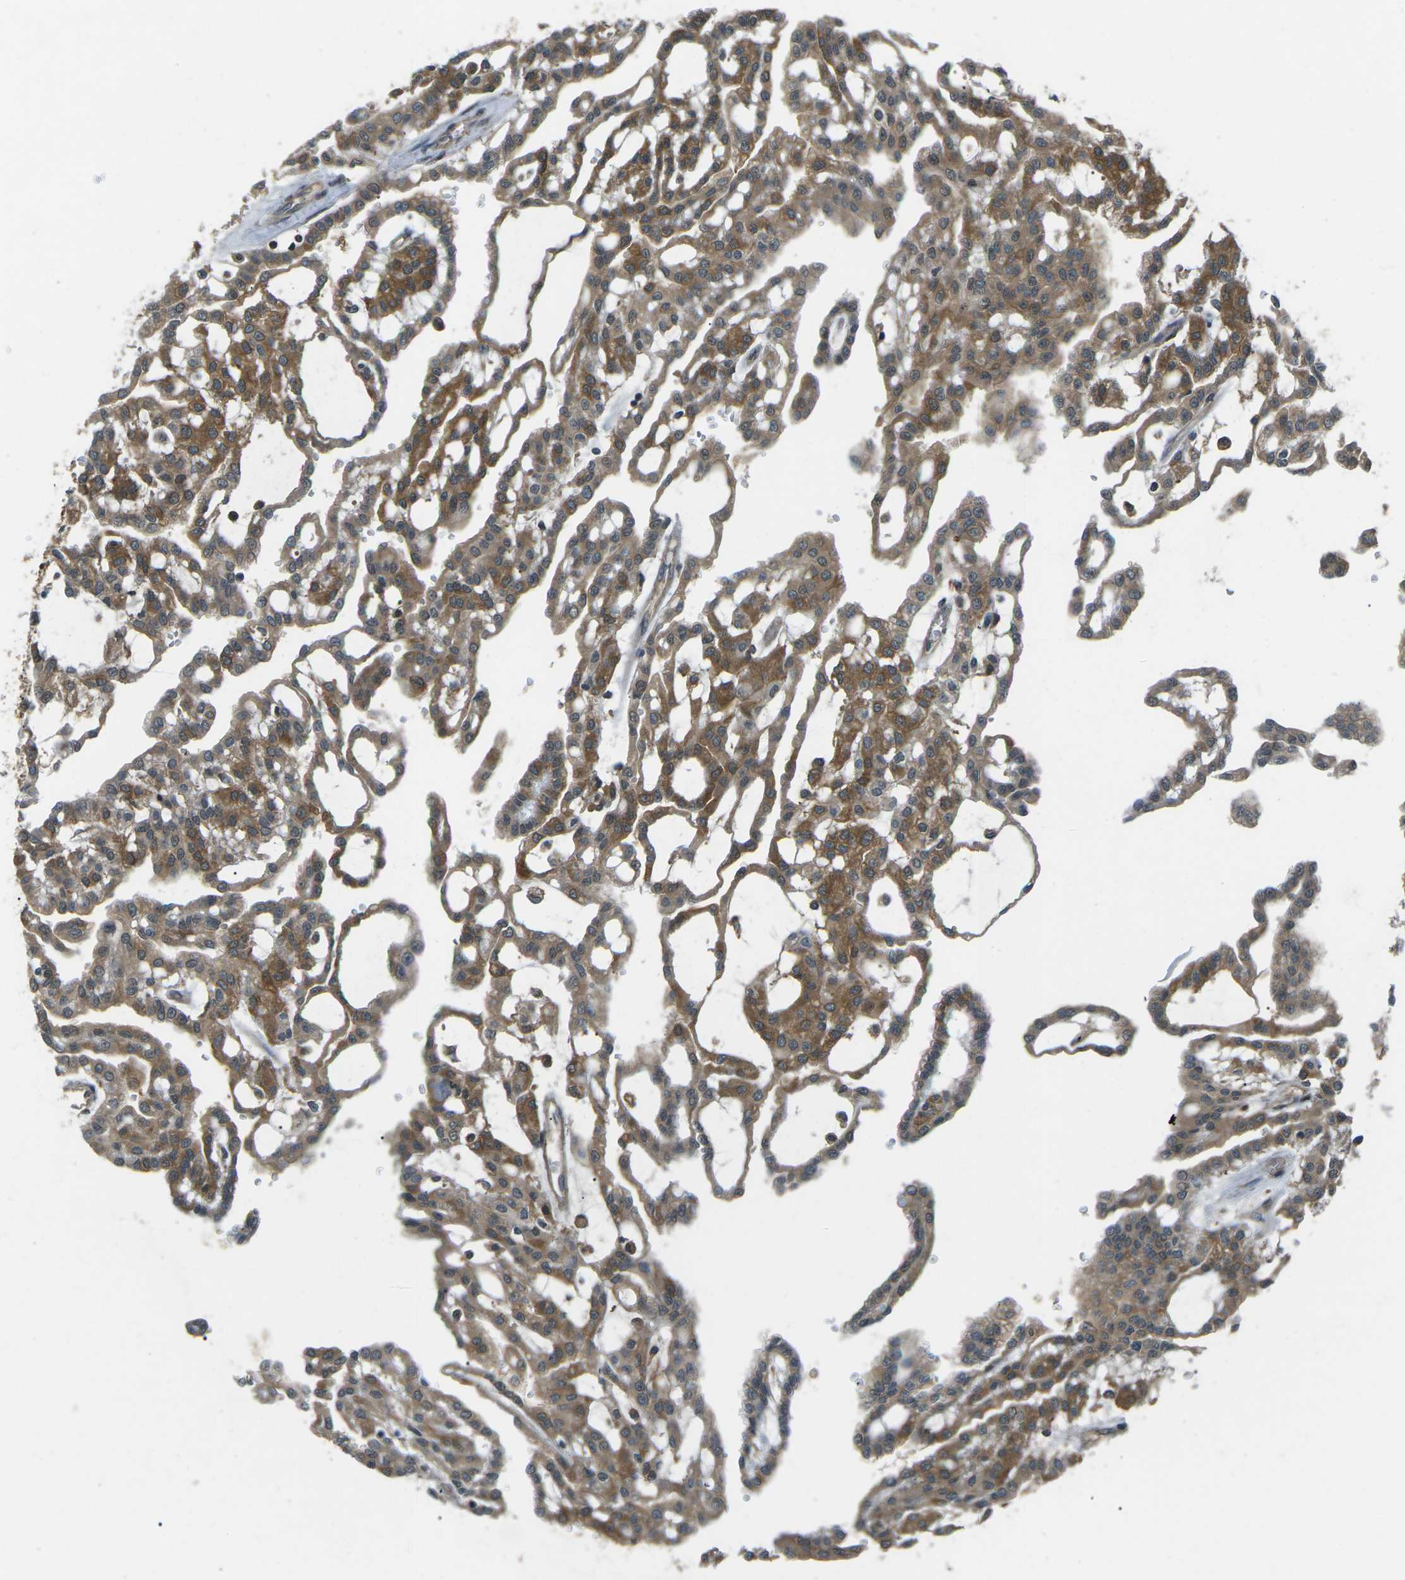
{"staining": {"intensity": "moderate", "quantity": ">75%", "location": "cytoplasmic/membranous"}, "tissue": "renal cancer", "cell_type": "Tumor cells", "image_type": "cancer", "snomed": [{"axis": "morphology", "description": "Adenocarcinoma, NOS"}, {"axis": "topography", "description": "Kidney"}], "caption": "This is an image of immunohistochemistry staining of adenocarcinoma (renal), which shows moderate positivity in the cytoplasmic/membranous of tumor cells.", "gene": "PIEZO2", "patient": {"sex": "male", "age": 63}}